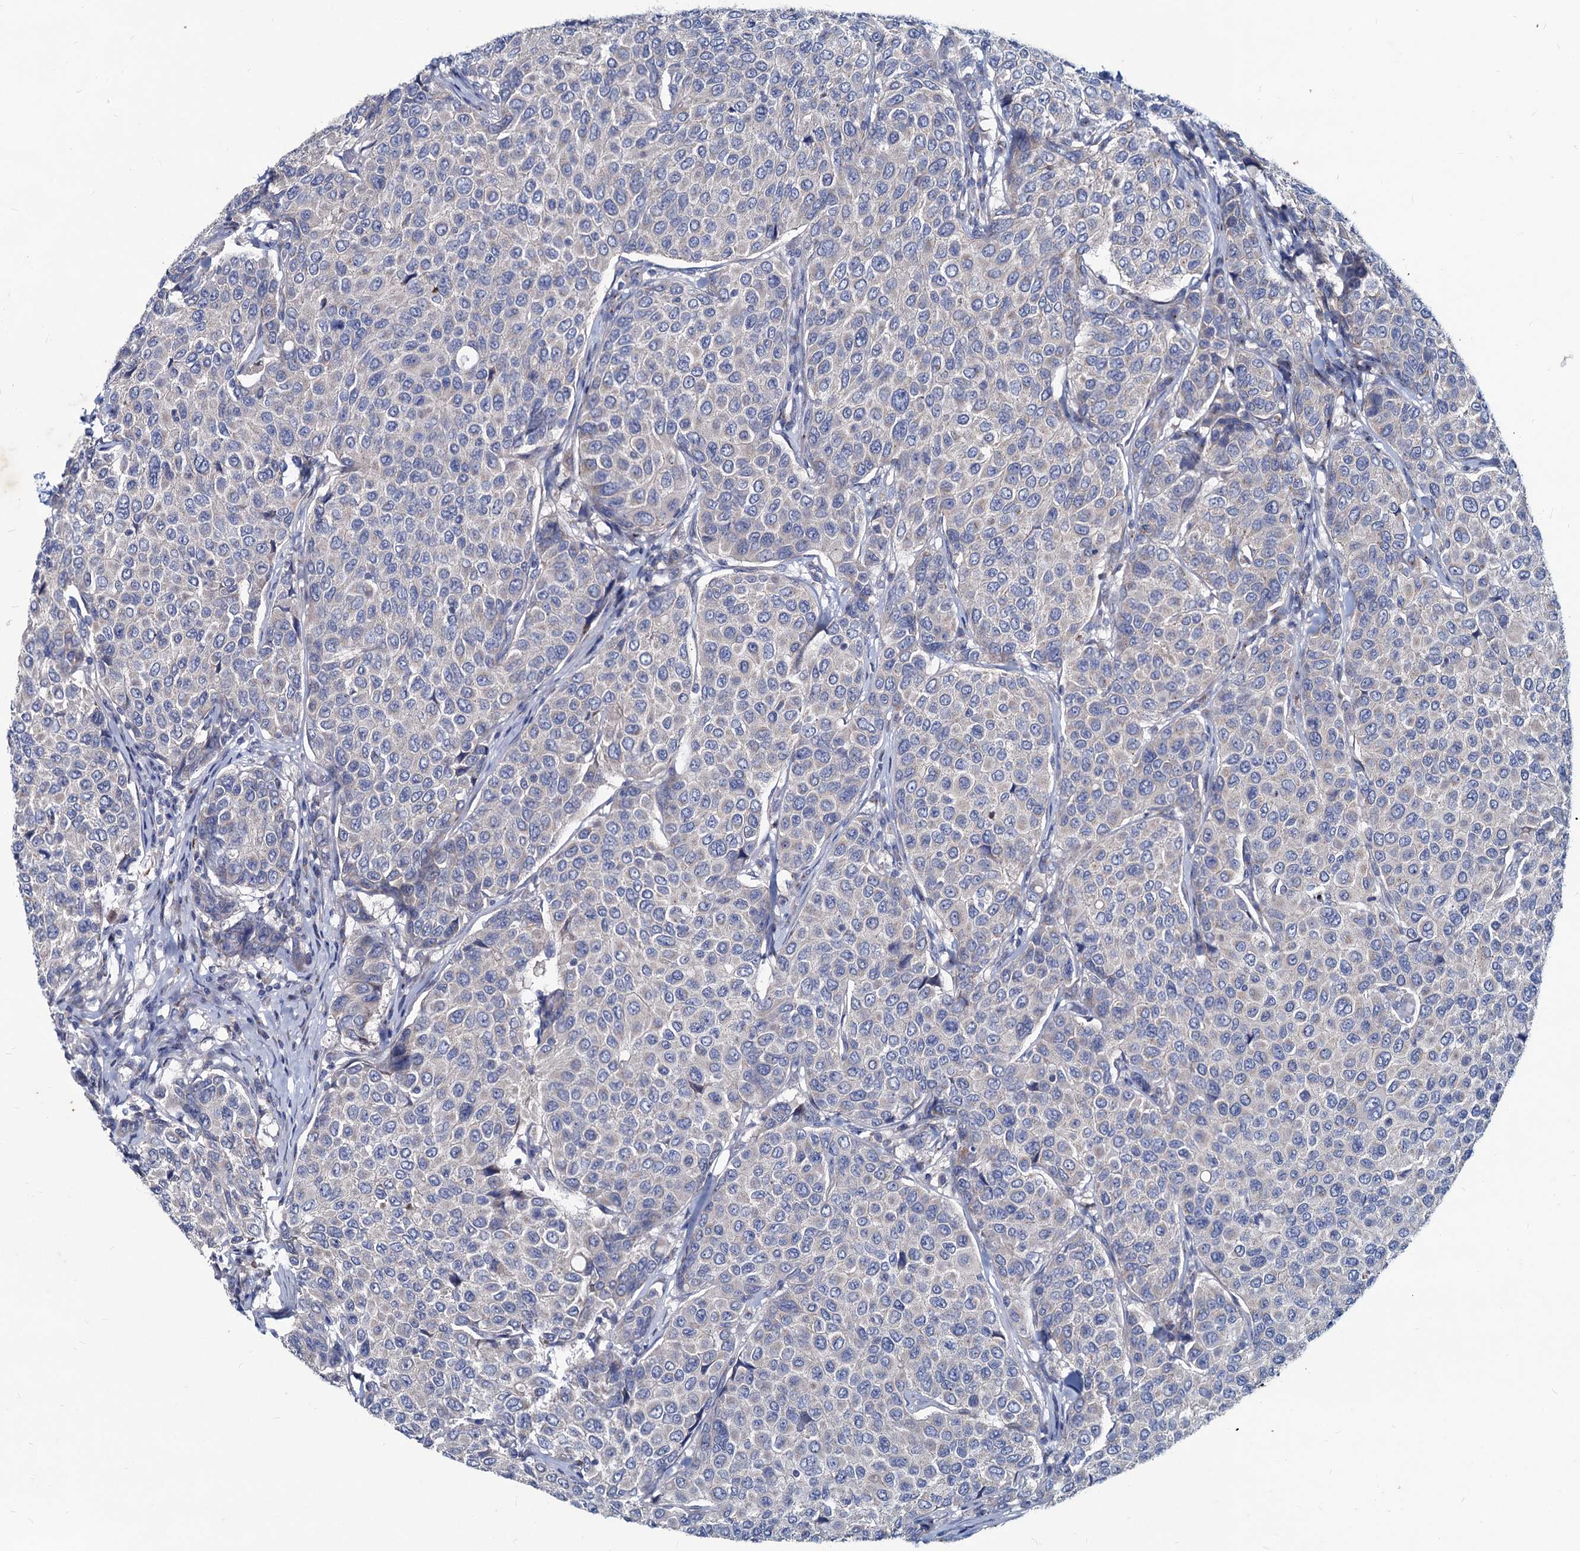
{"staining": {"intensity": "negative", "quantity": "none", "location": "none"}, "tissue": "breast cancer", "cell_type": "Tumor cells", "image_type": "cancer", "snomed": [{"axis": "morphology", "description": "Duct carcinoma"}, {"axis": "topography", "description": "Breast"}], "caption": "The image demonstrates no staining of tumor cells in infiltrating ductal carcinoma (breast).", "gene": "AGBL4", "patient": {"sex": "female", "age": 55}}